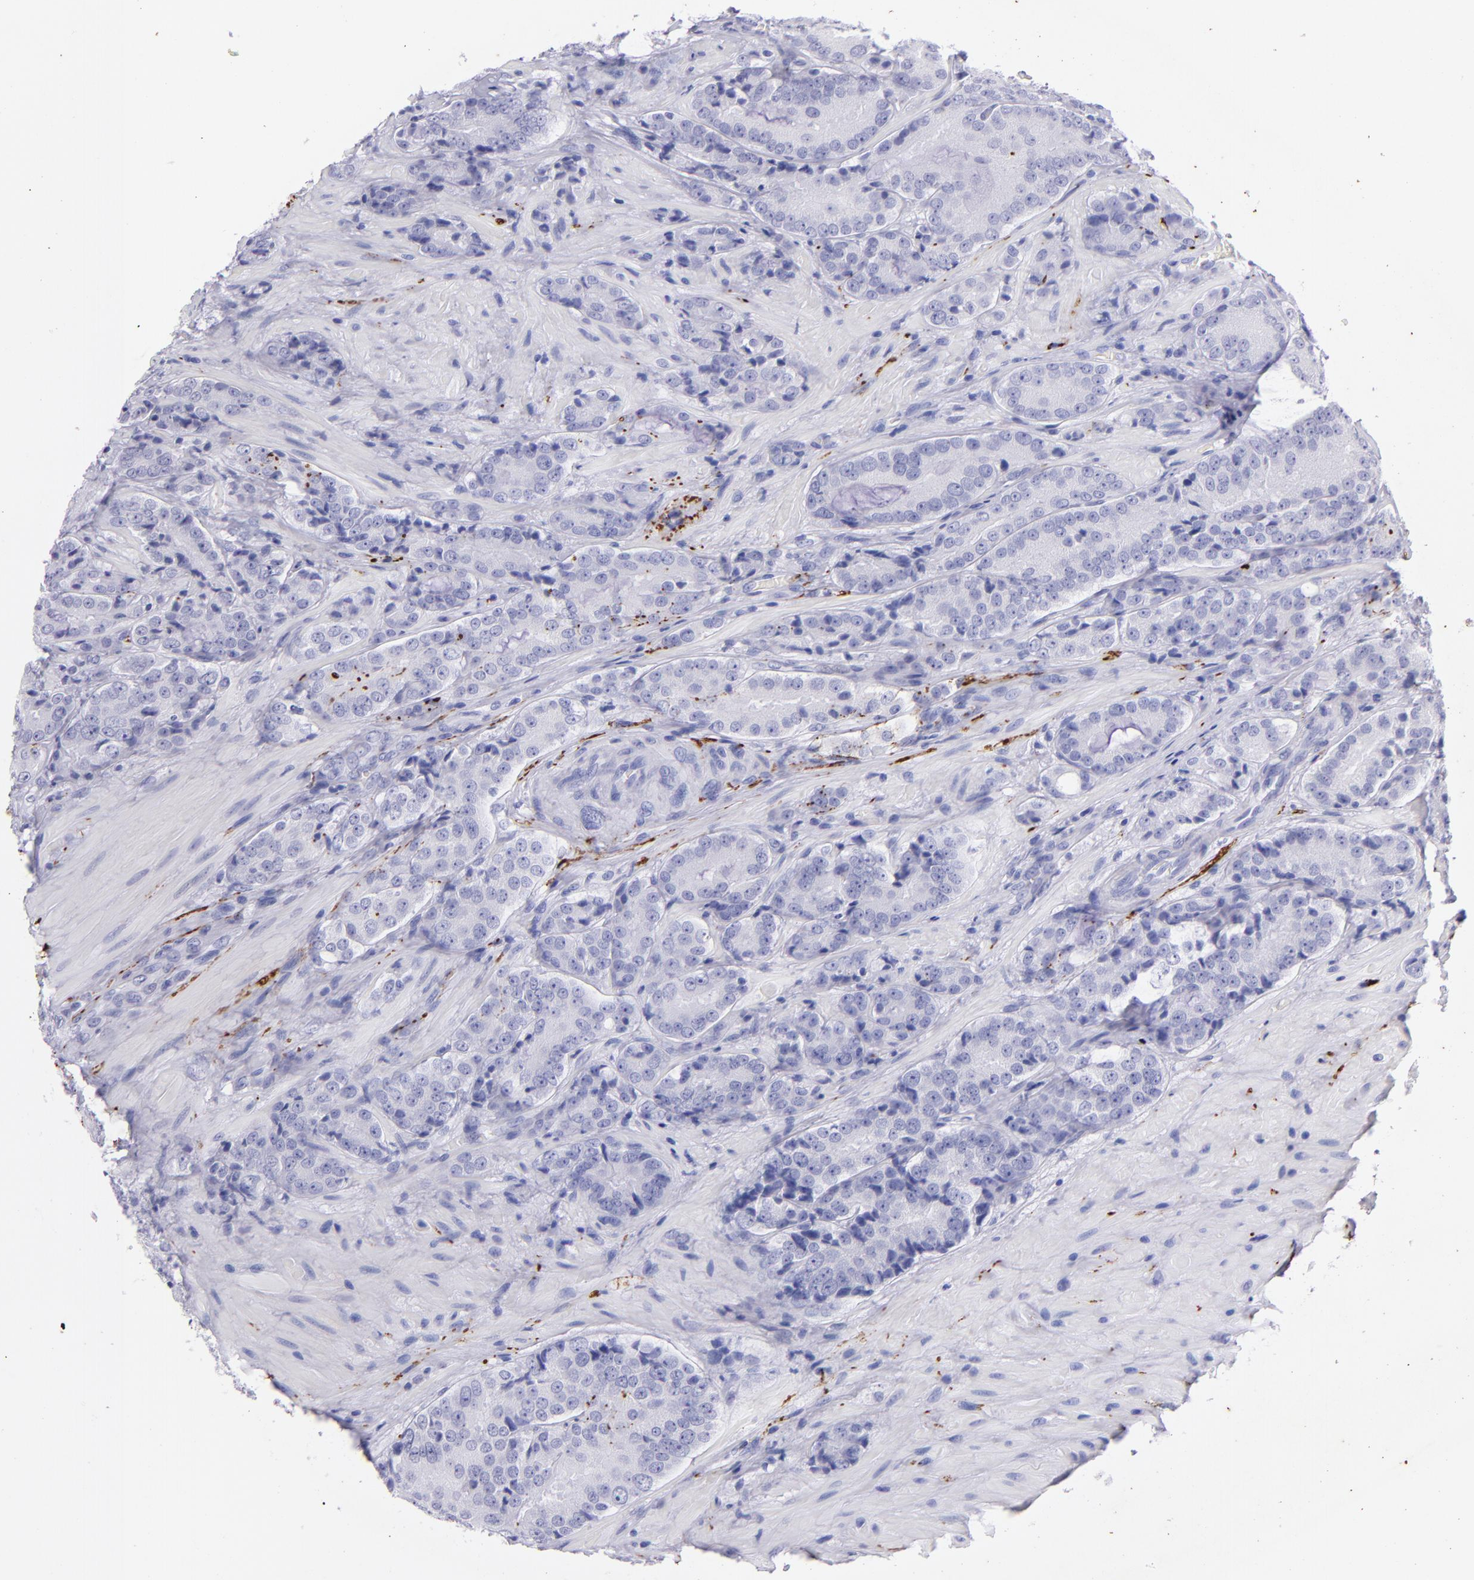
{"staining": {"intensity": "negative", "quantity": "none", "location": "none"}, "tissue": "prostate cancer", "cell_type": "Tumor cells", "image_type": "cancer", "snomed": [{"axis": "morphology", "description": "Adenocarcinoma, High grade"}, {"axis": "topography", "description": "Prostate"}], "caption": "IHC image of neoplastic tissue: human prostate cancer stained with DAB exhibits no significant protein staining in tumor cells.", "gene": "UCHL1", "patient": {"sex": "male", "age": 70}}